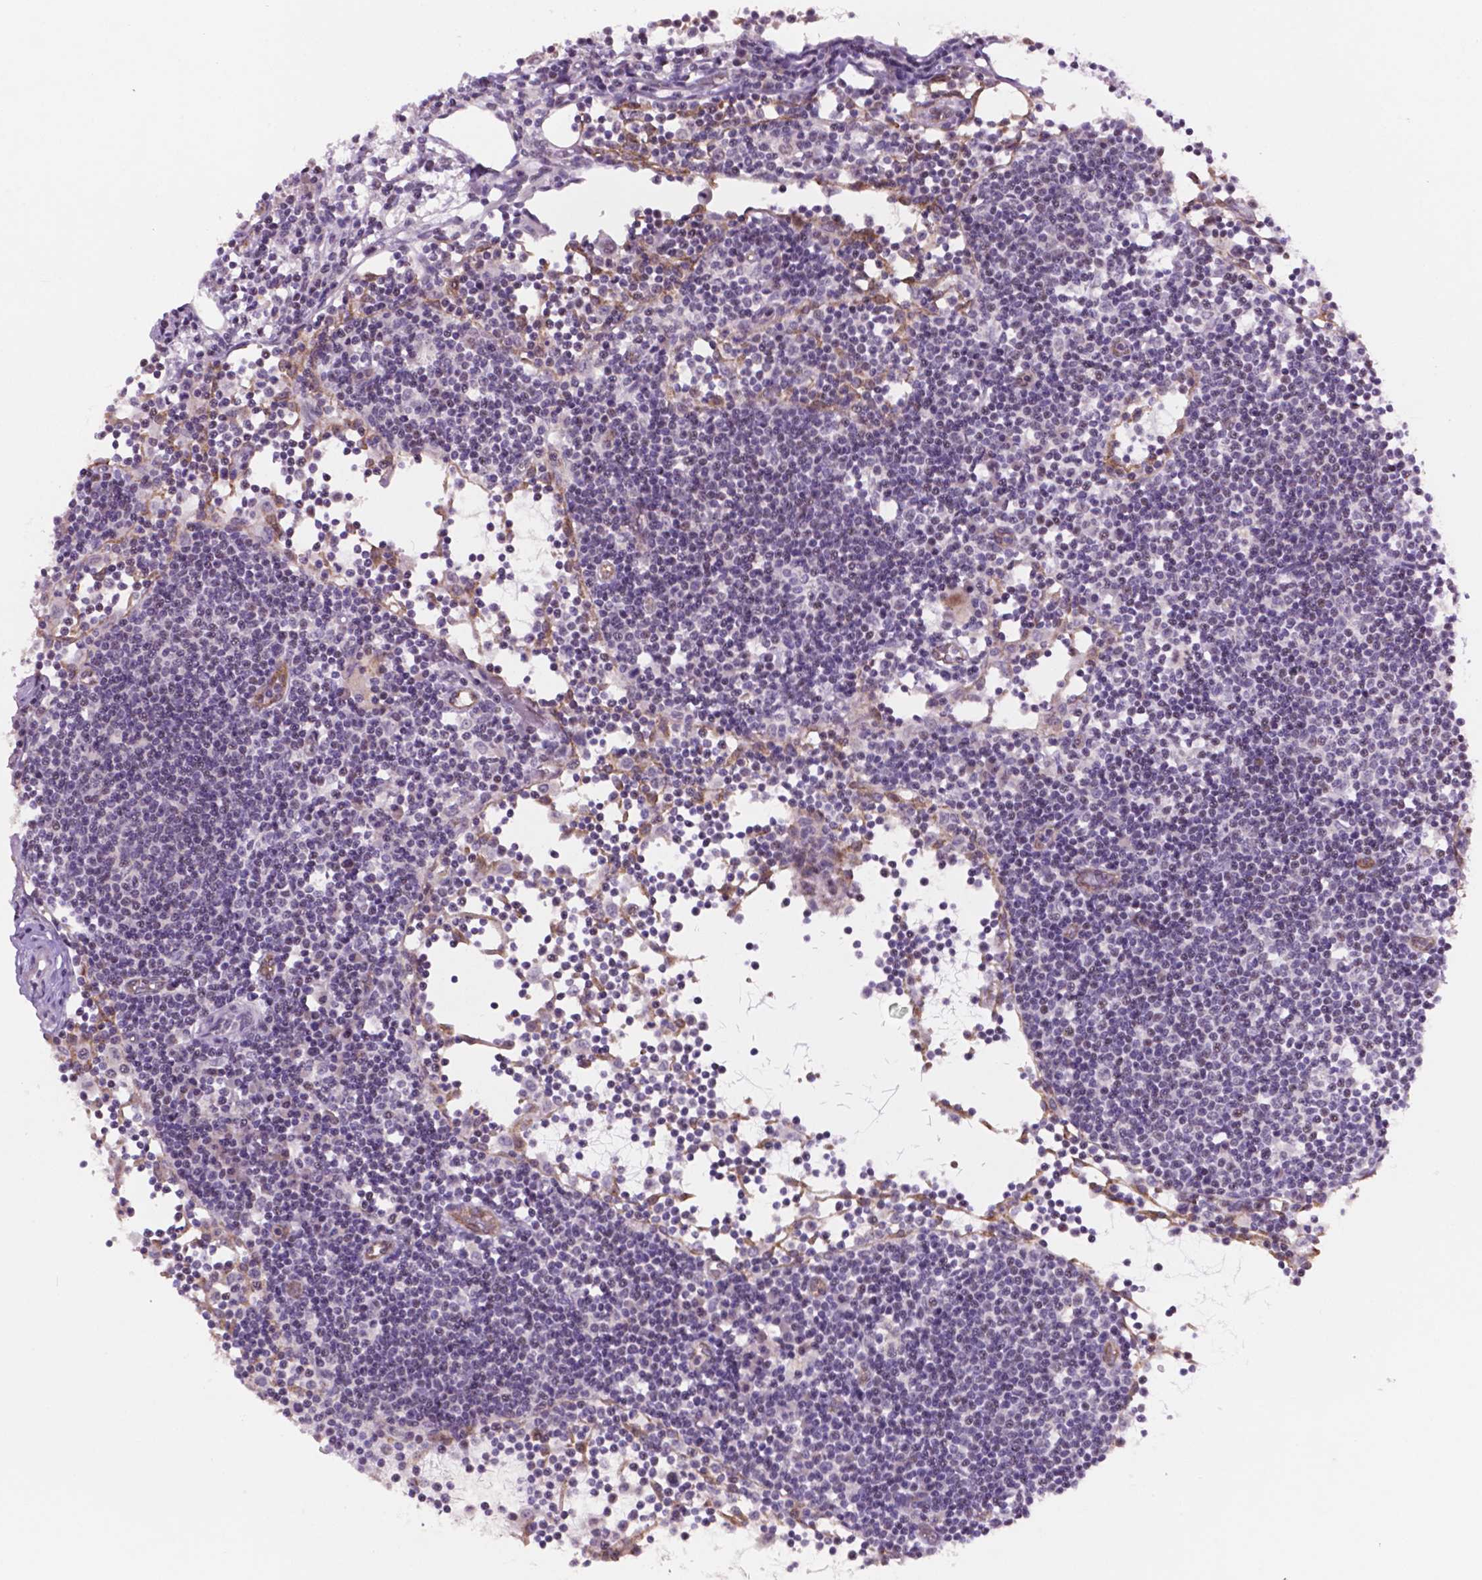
{"staining": {"intensity": "weak", "quantity": "25%-75%", "location": "nuclear"}, "tissue": "lymph node", "cell_type": "Germinal center cells", "image_type": "normal", "snomed": [{"axis": "morphology", "description": "Normal tissue, NOS"}, {"axis": "topography", "description": "Lymph node"}], "caption": "The histopathology image shows a brown stain indicating the presence of a protein in the nuclear of germinal center cells in lymph node.", "gene": "NCOR1", "patient": {"sex": "female", "age": 72}}